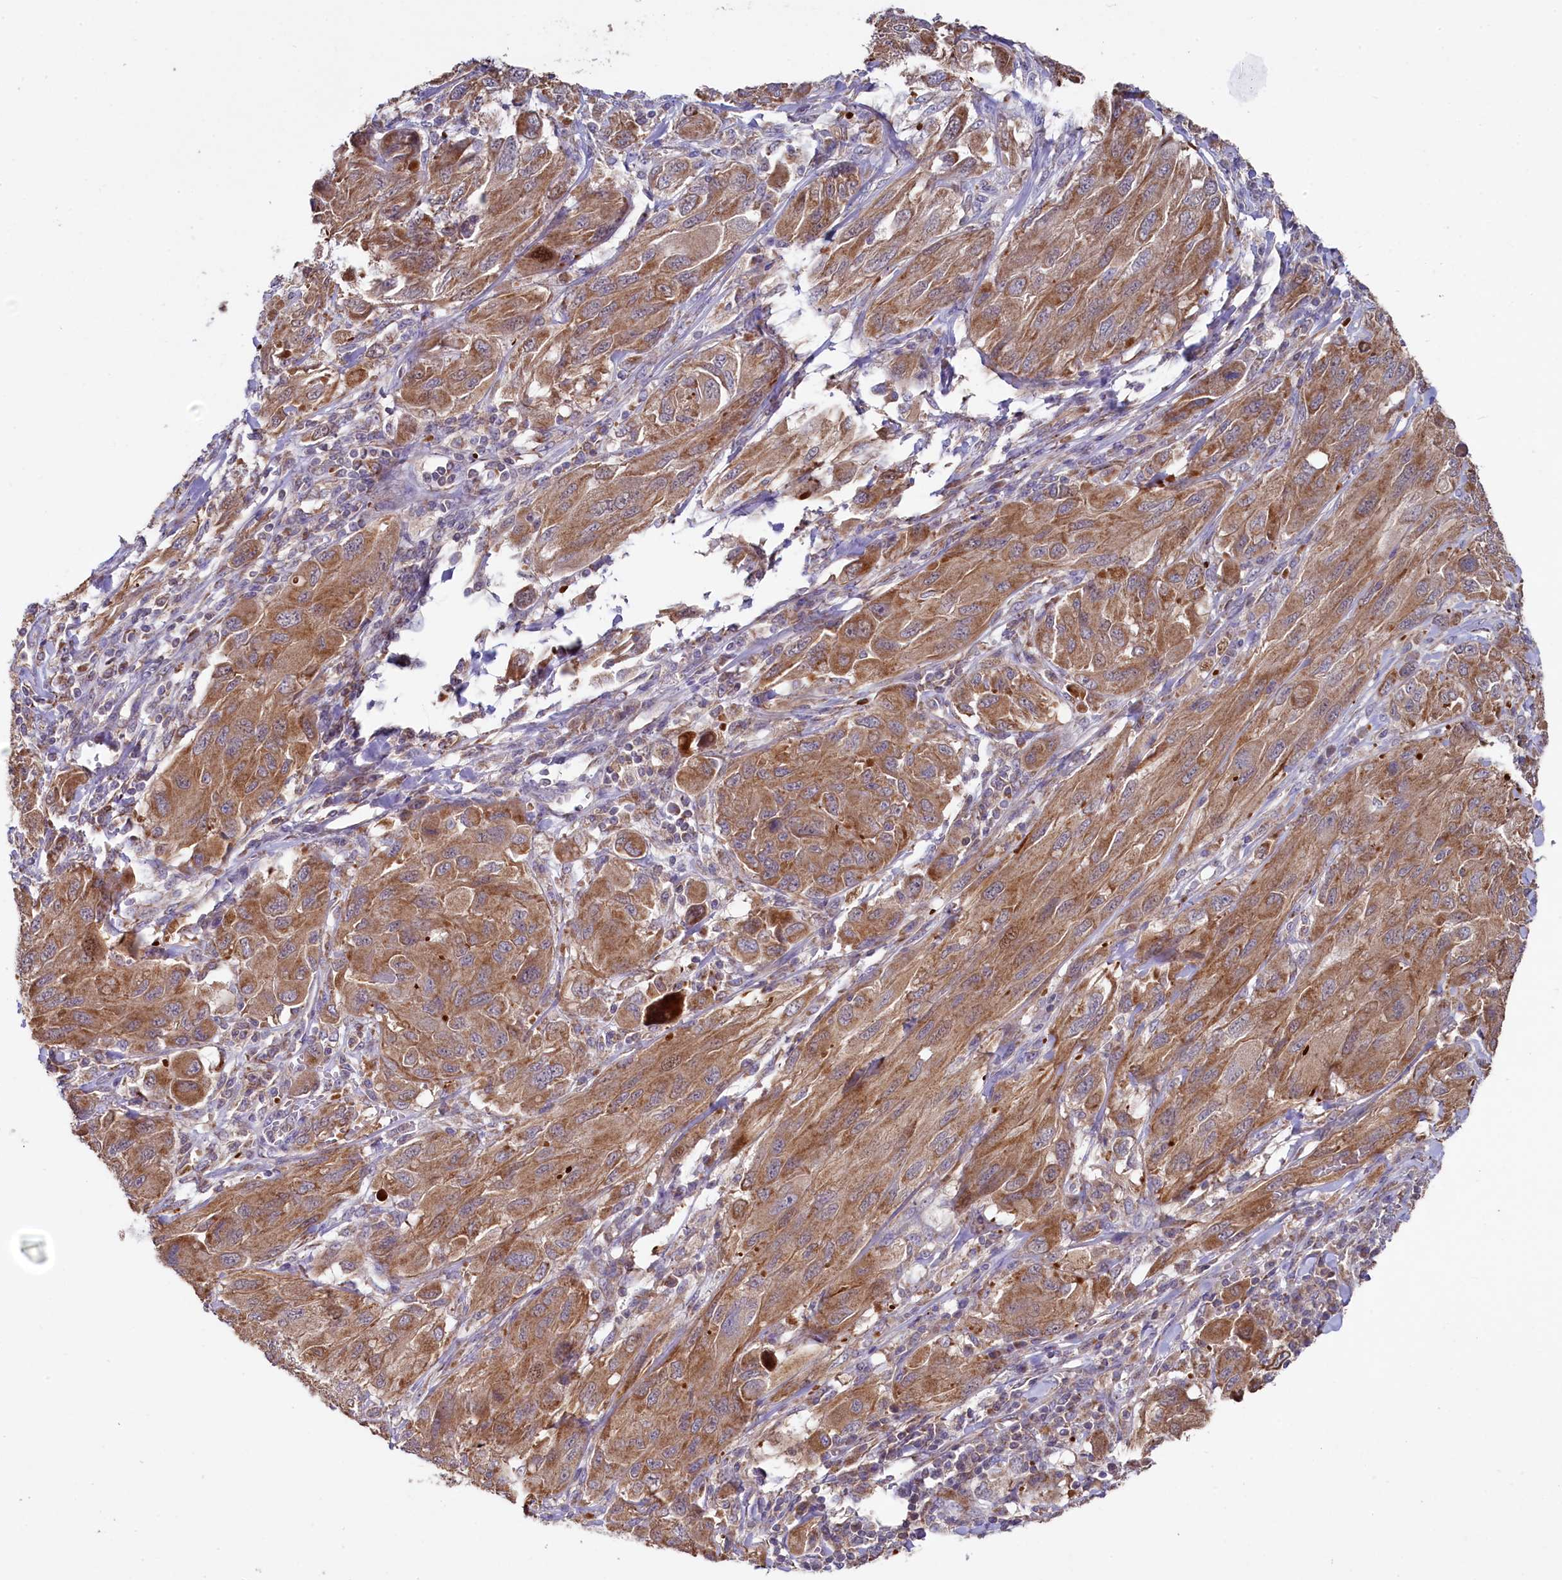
{"staining": {"intensity": "moderate", "quantity": ">75%", "location": "cytoplasmic/membranous"}, "tissue": "melanoma", "cell_type": "Tumor cells", "image_type": "cancer", "snomed": [{"axis": "morphology", "description": "Malignant melanoma, NOS"}, {"axis": "topography", "description": "Skin"}], "caption": "The immunohistochemical stain shows moderate cytoplasmic/membranous positivity in tumor cells of melanoma tissue.", "gene": "MRPL57", "patient": {"sex": "female", "age": 91}}